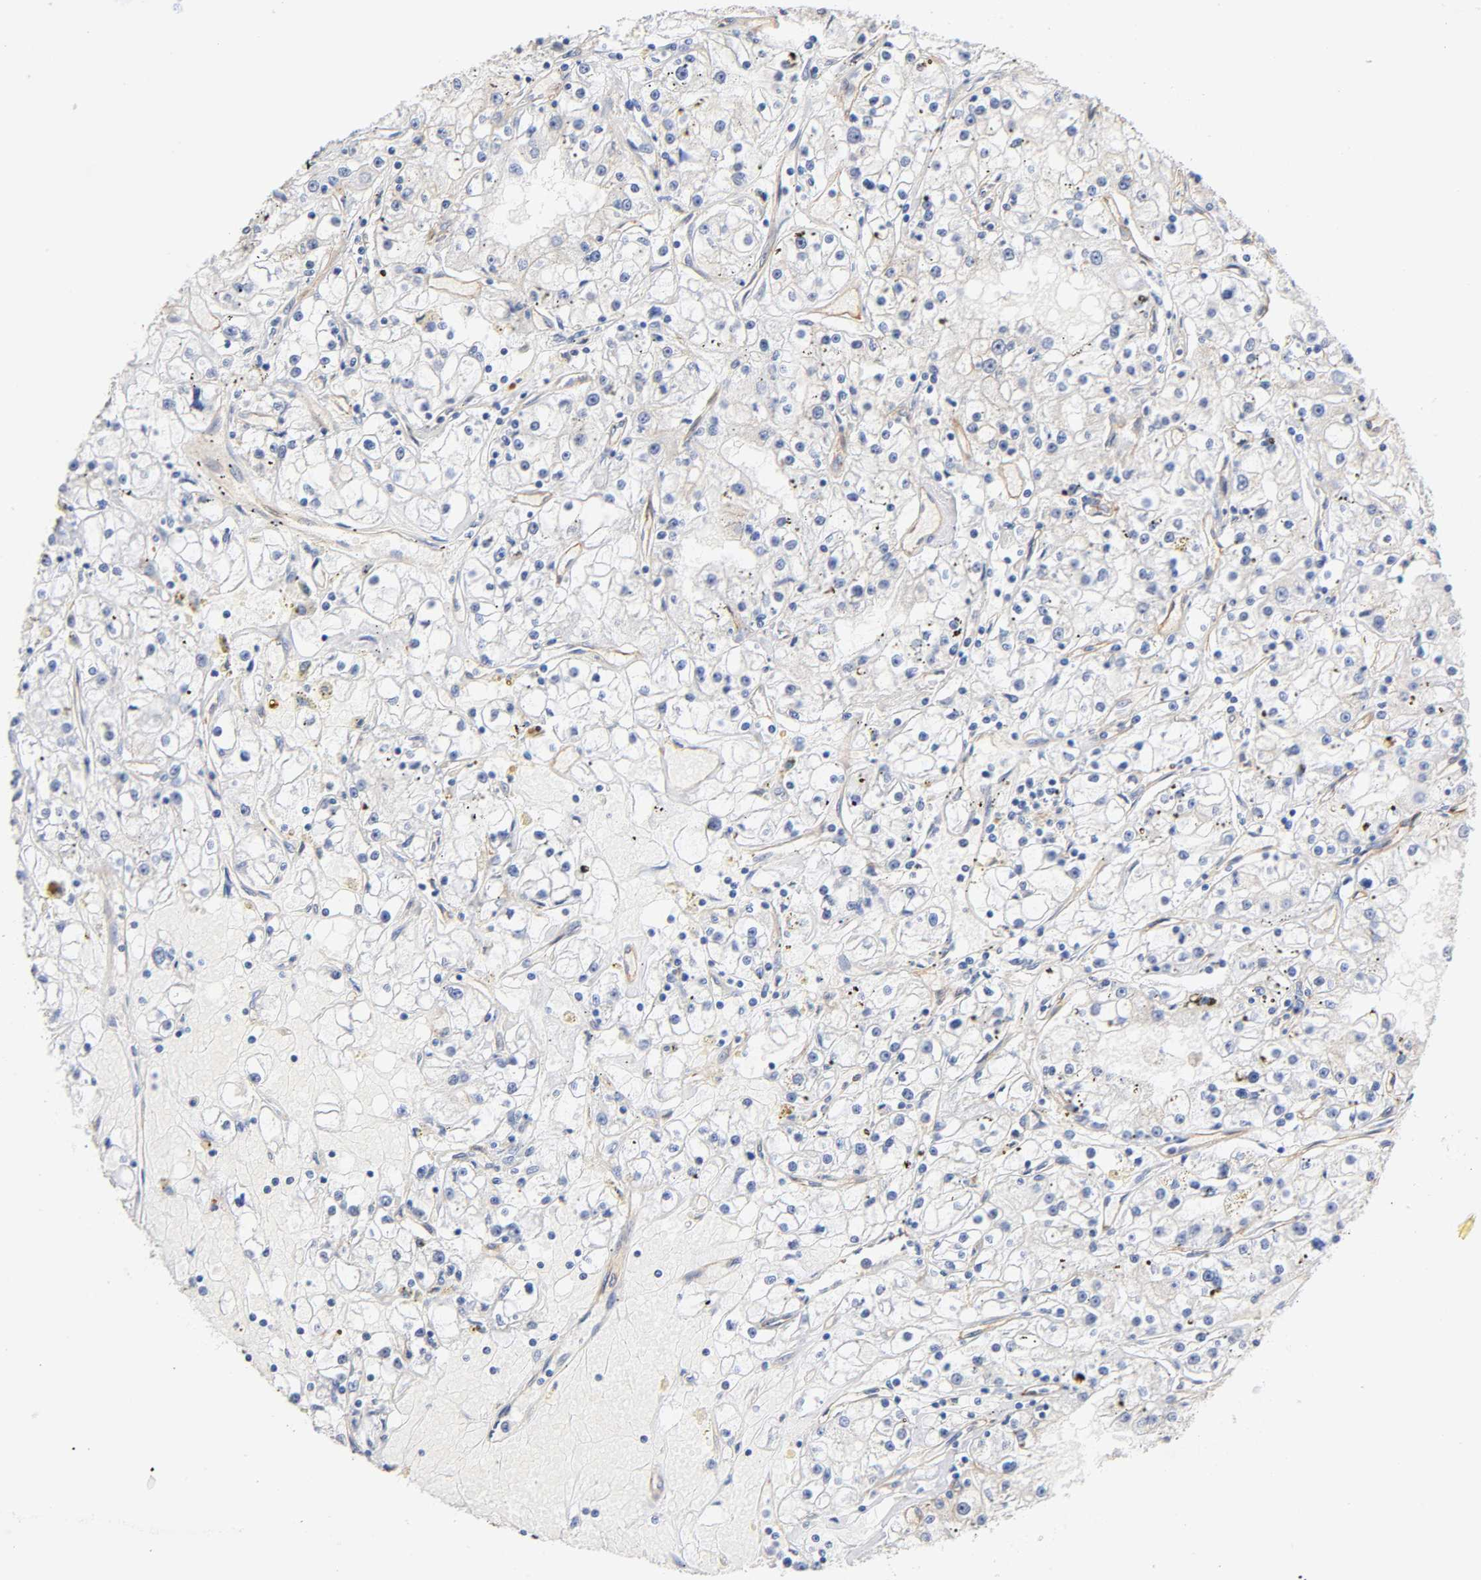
{"staining": {"intensity": "negative", "quantity": "none", "location": "none"}, "tissue": "renal cancer", "cell_type": "Tumor cells", "image_type": "cancer", "snomed": [{"axis": "morphology", "description": "Adenocarcinoma, NOS"}, {"axis": "topography", "description": "Kidney"}], "caption": "Tumor cells show no significant protein staining in renal adenocarcinoma.", "gene": "SPTAN1", "patient": {"sex": "male", "age": 56}}